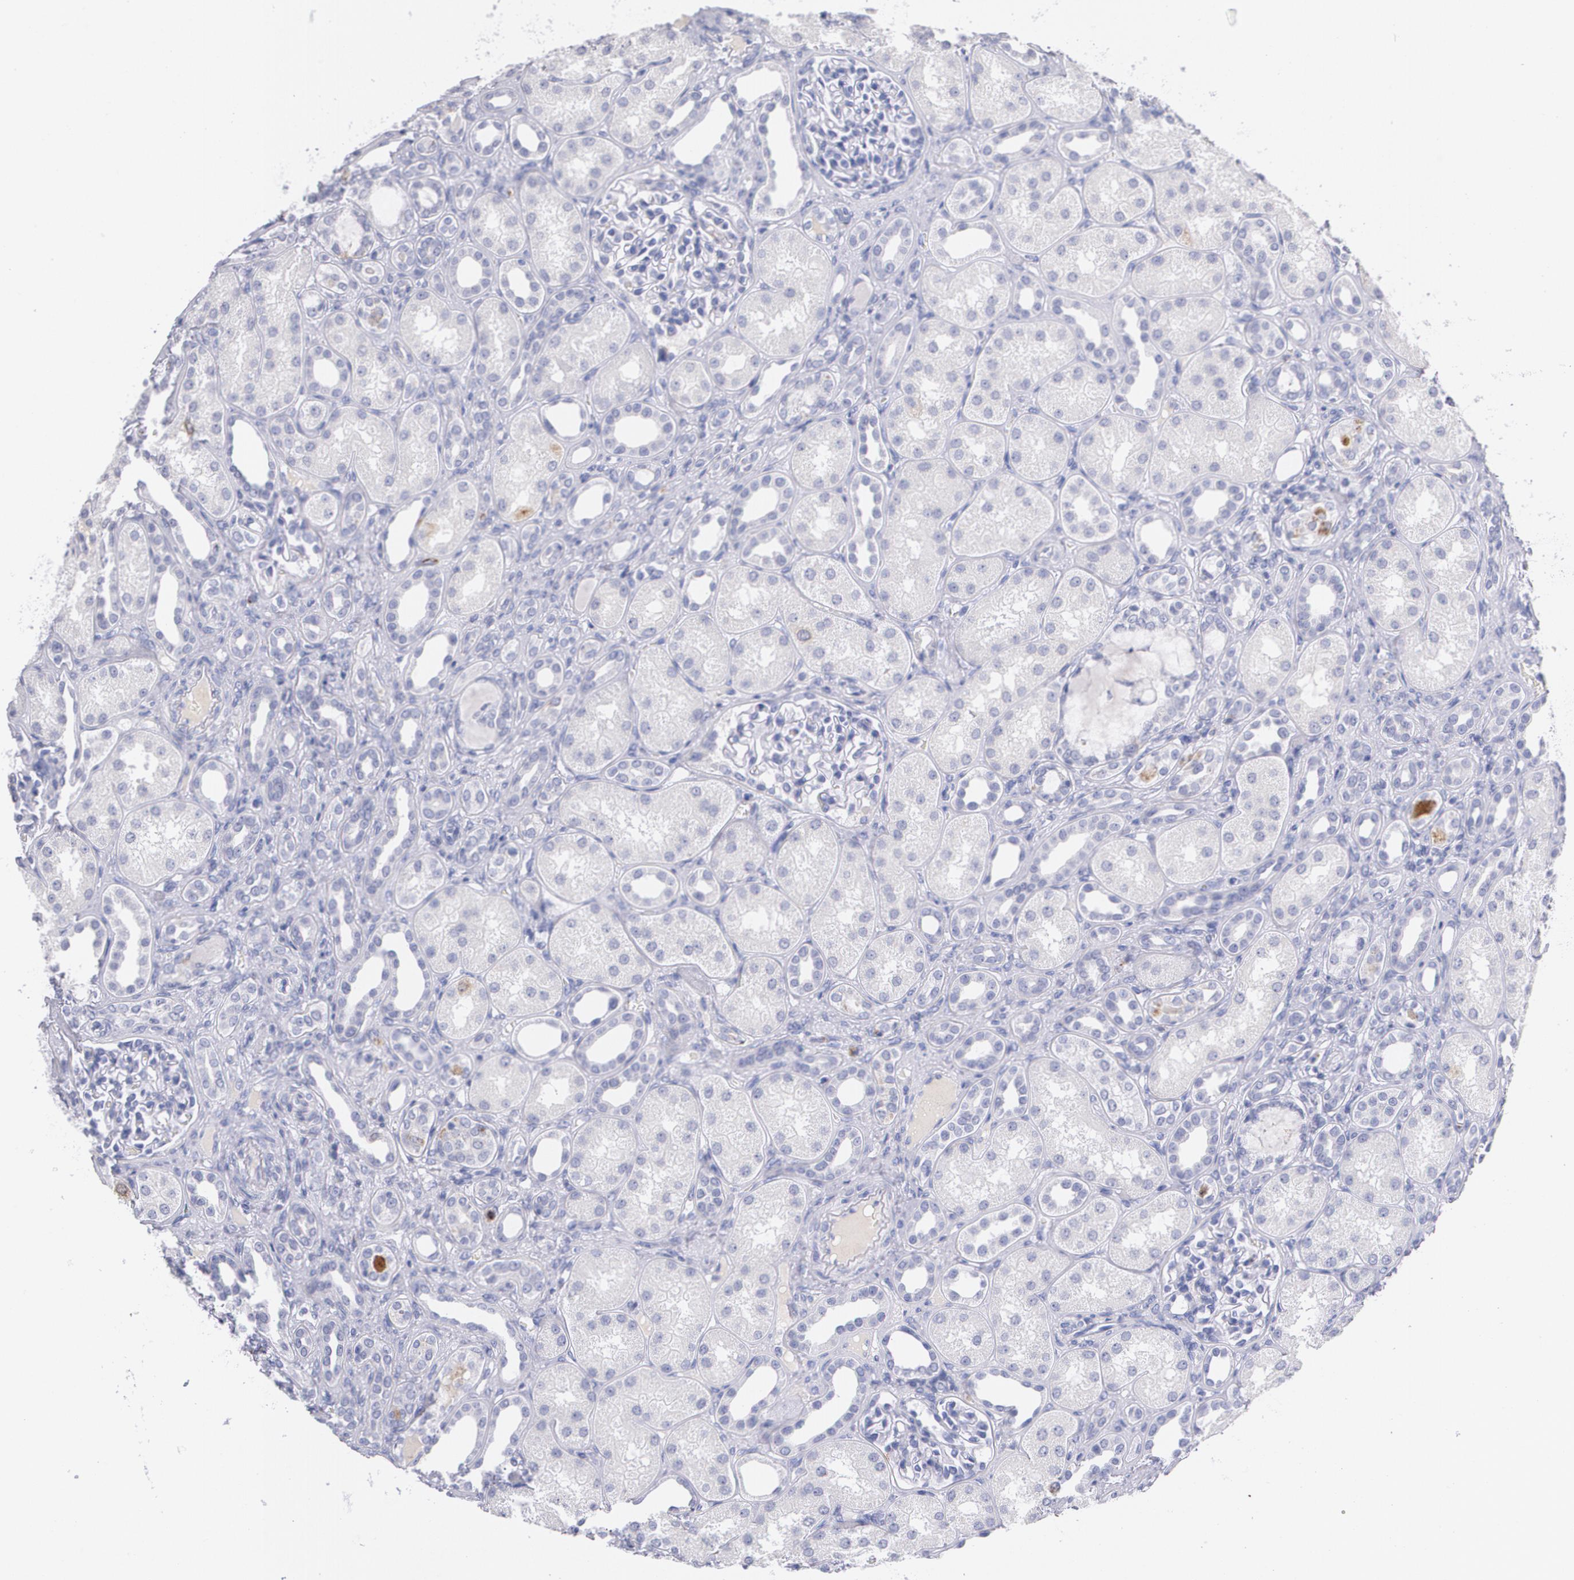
{"staining": {"intensity": "negative", "quantity": "none", "location": "none"}, "tissue": "kidney", "cell_type": "Cells in glomeruli", "image_type": "normal", "snomed": [{"axis": "morphology", "description": "Normal tissue, NOS"}, {"axis": "topography", "description": "Kidney"}], "caption": "Immunohistochemical staining of normal human kidney exhibits no significant staining in cells in glomeruli.", "gene": "HMMR", "patient": {"sex": "male", "age": 7}}